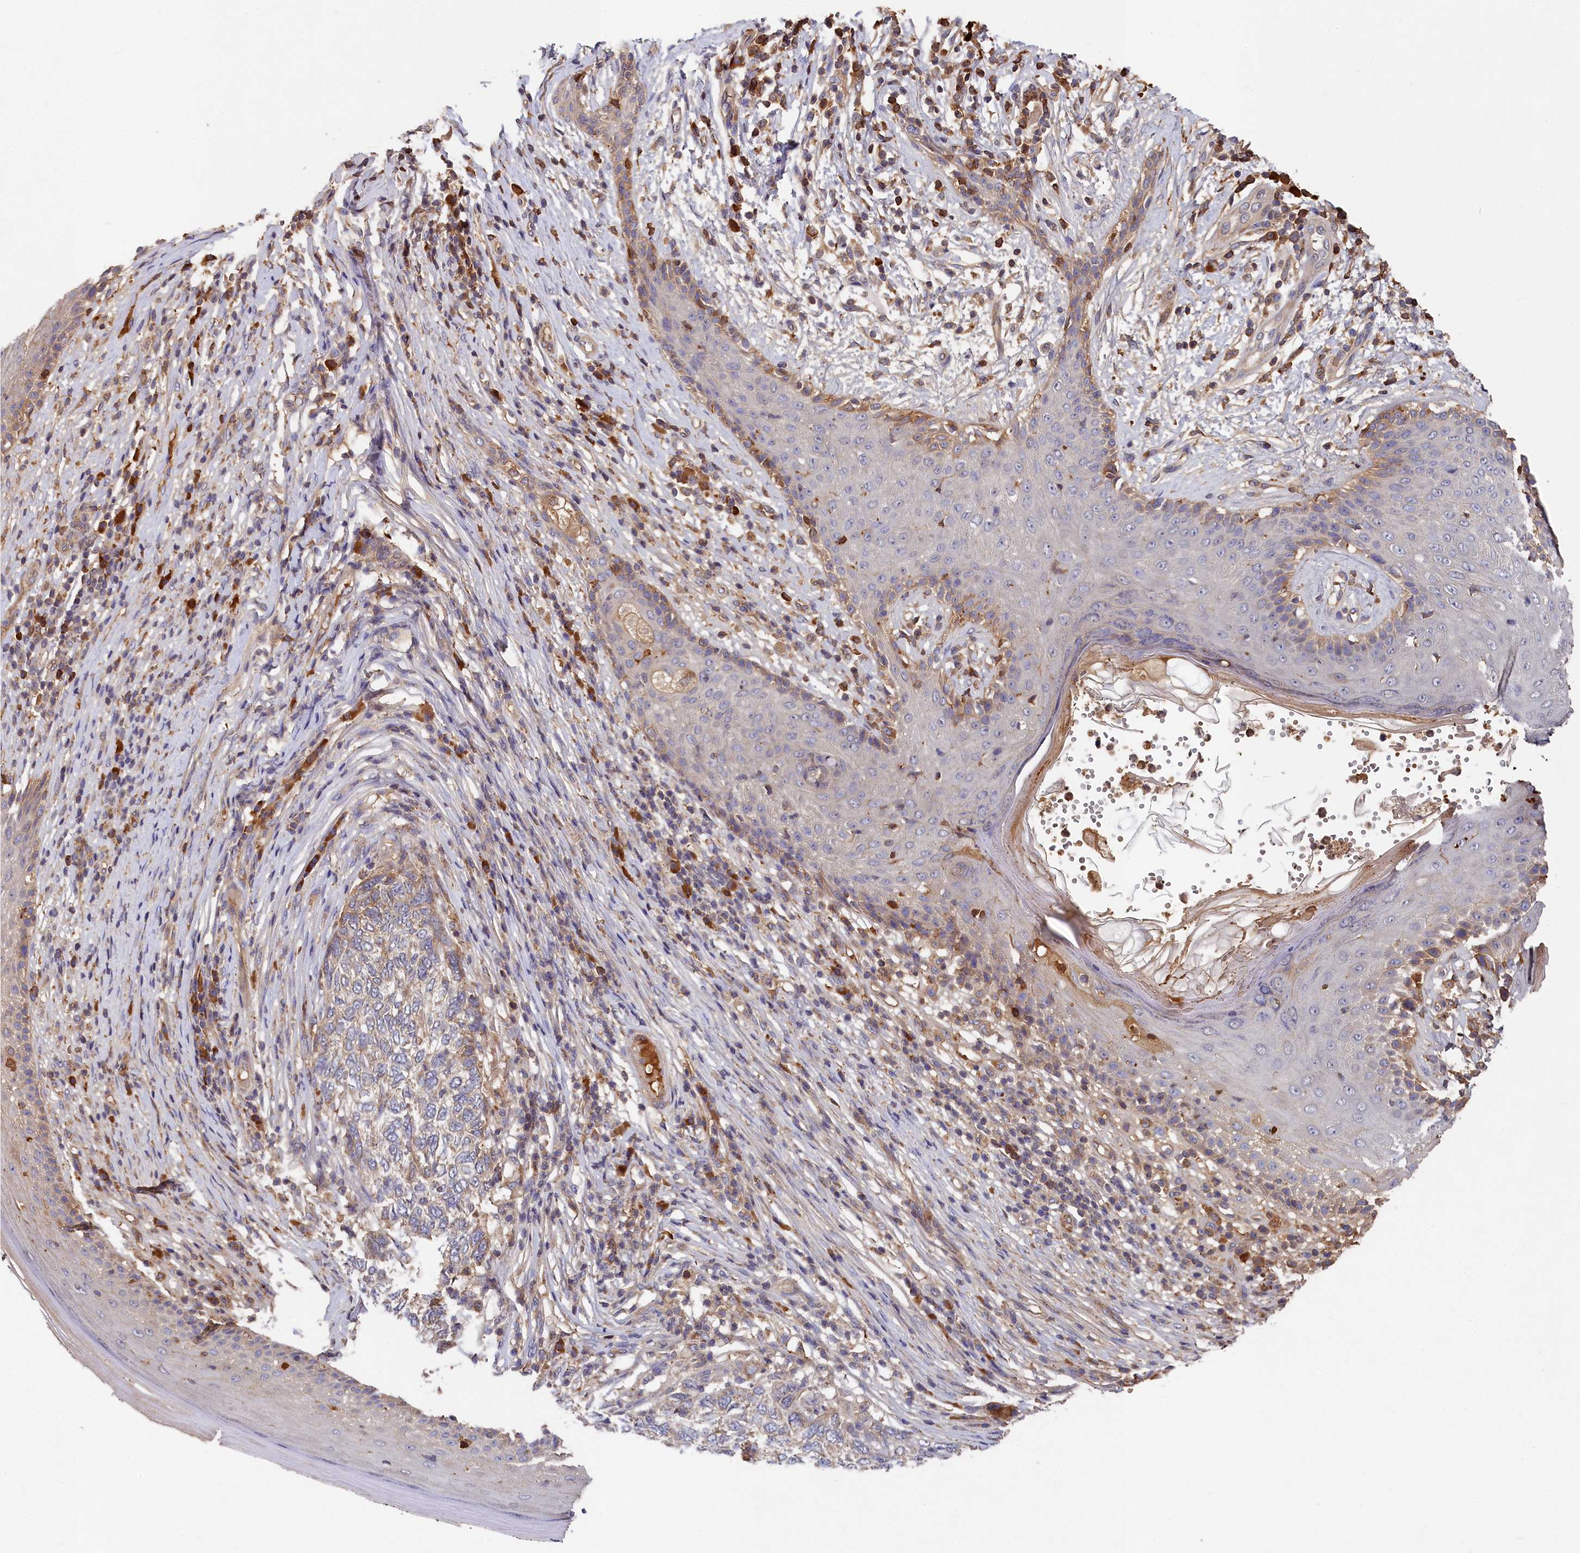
{"staining": {"intensity": "negative", "quantity": "none", "location": "none"}, "tissue": "skin cancer", "cell_type": "Tumor cells", "image_type": "cancer", "snomed": [{"axis": "morphology", "description": "Basal cell carcinoma"}, {"axis": "topography", "description": "Skin"}], "caption": "There is no significant staining in tumor cells of skin basal cell carcinoma.", "gene": "DHRS11", "patient": {"sex": "female", "age": 65}}